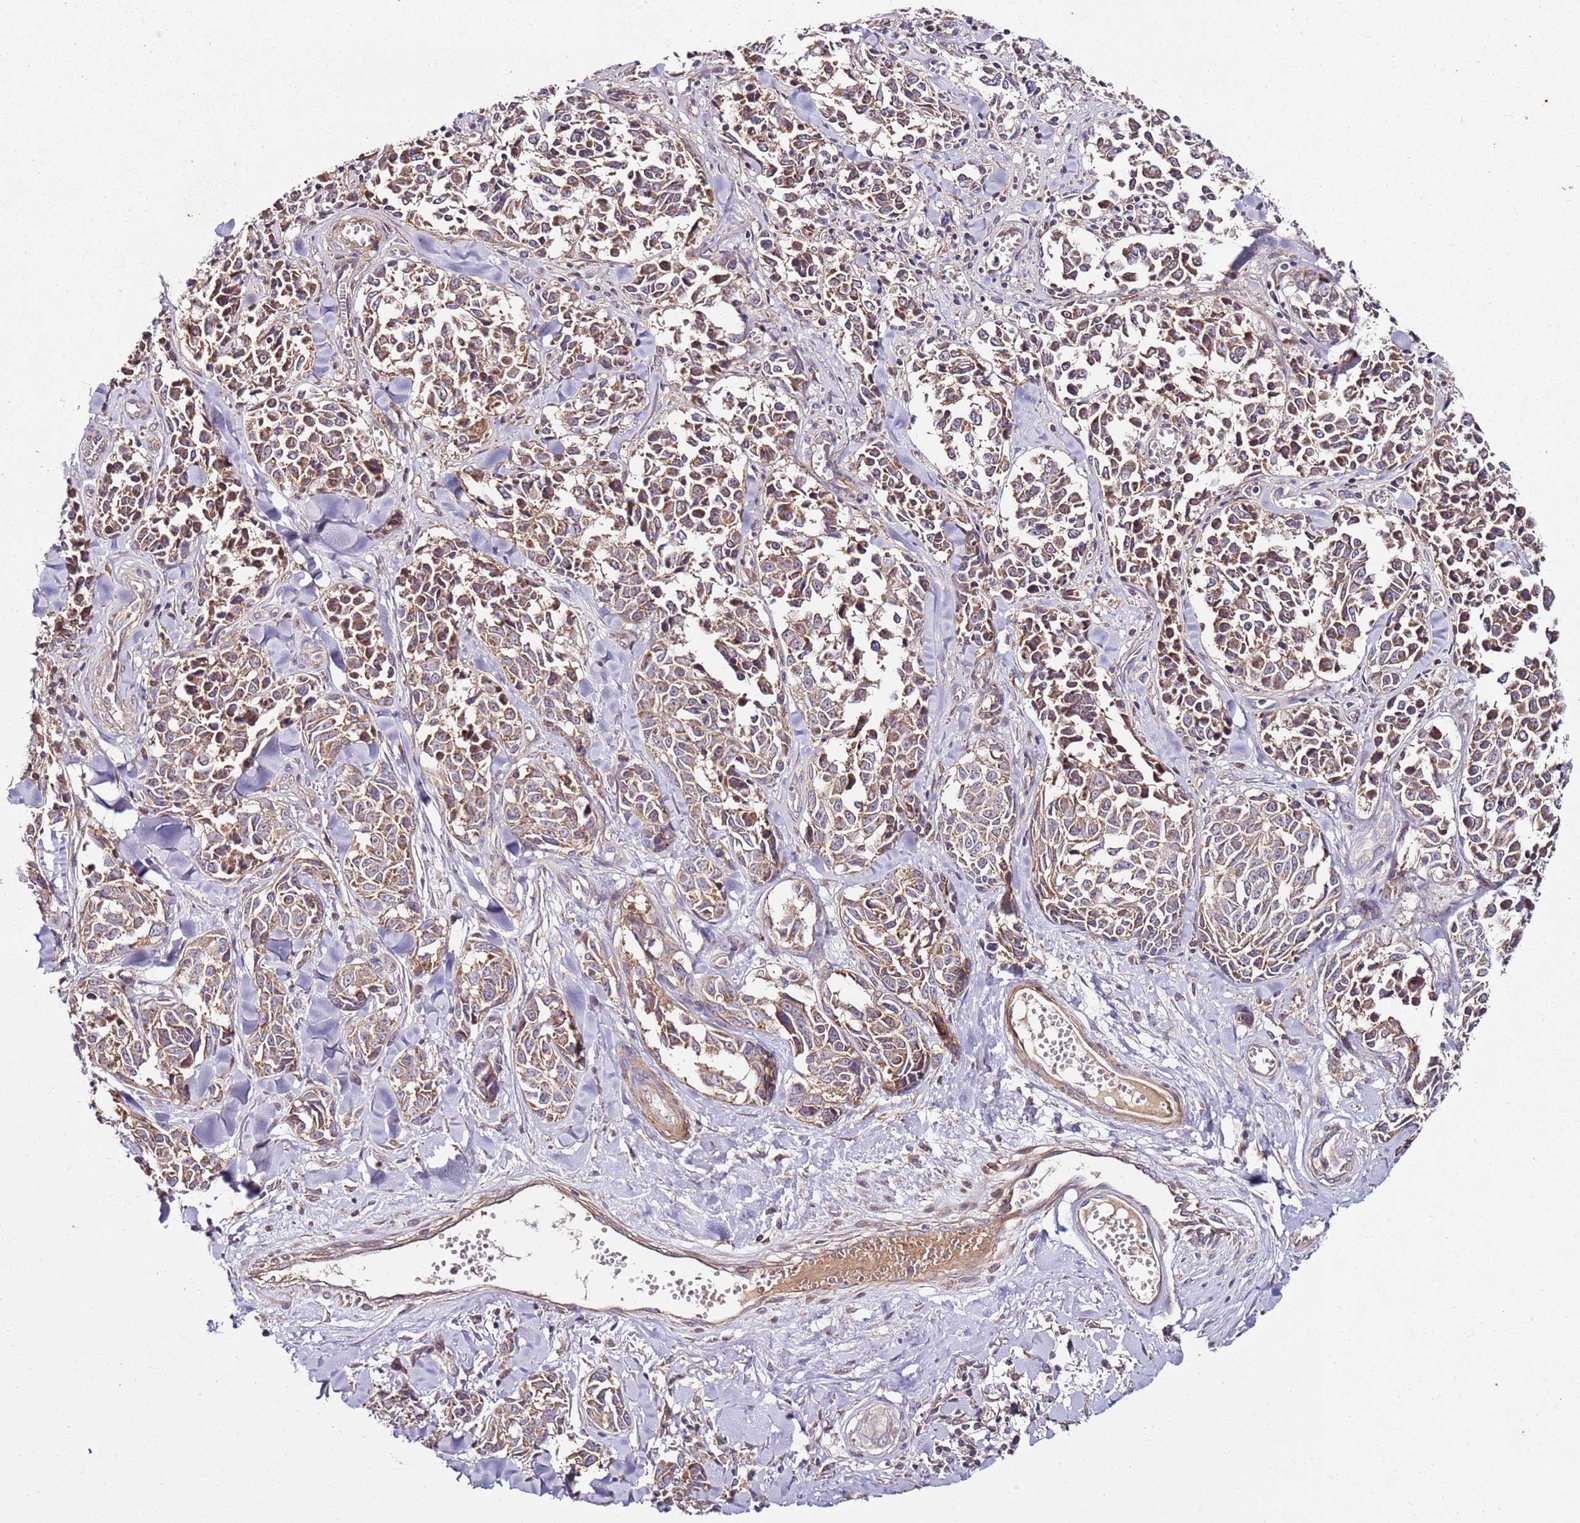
{"staining": {"intensity": "moderate", "quantity": "25%-75%", "location": "cytoplasmic/membranous"}, "tissue": "melanoma", "cell_type": "Tumor cells", "image_type": "cancer", "snomed": [{"axis": "morphology", "description": "Malignant melanoma, NOS"}, {"axis": "topography", "description": "Skin"}], "caption": "Moderate cytoplasmic/membranous staining for a protein is present in about 25%-75% of tumor cells of malignant melanoma using IHC.", "gene": "KRTAP21-3", "patient": {"sex": "female", "age": 64}}